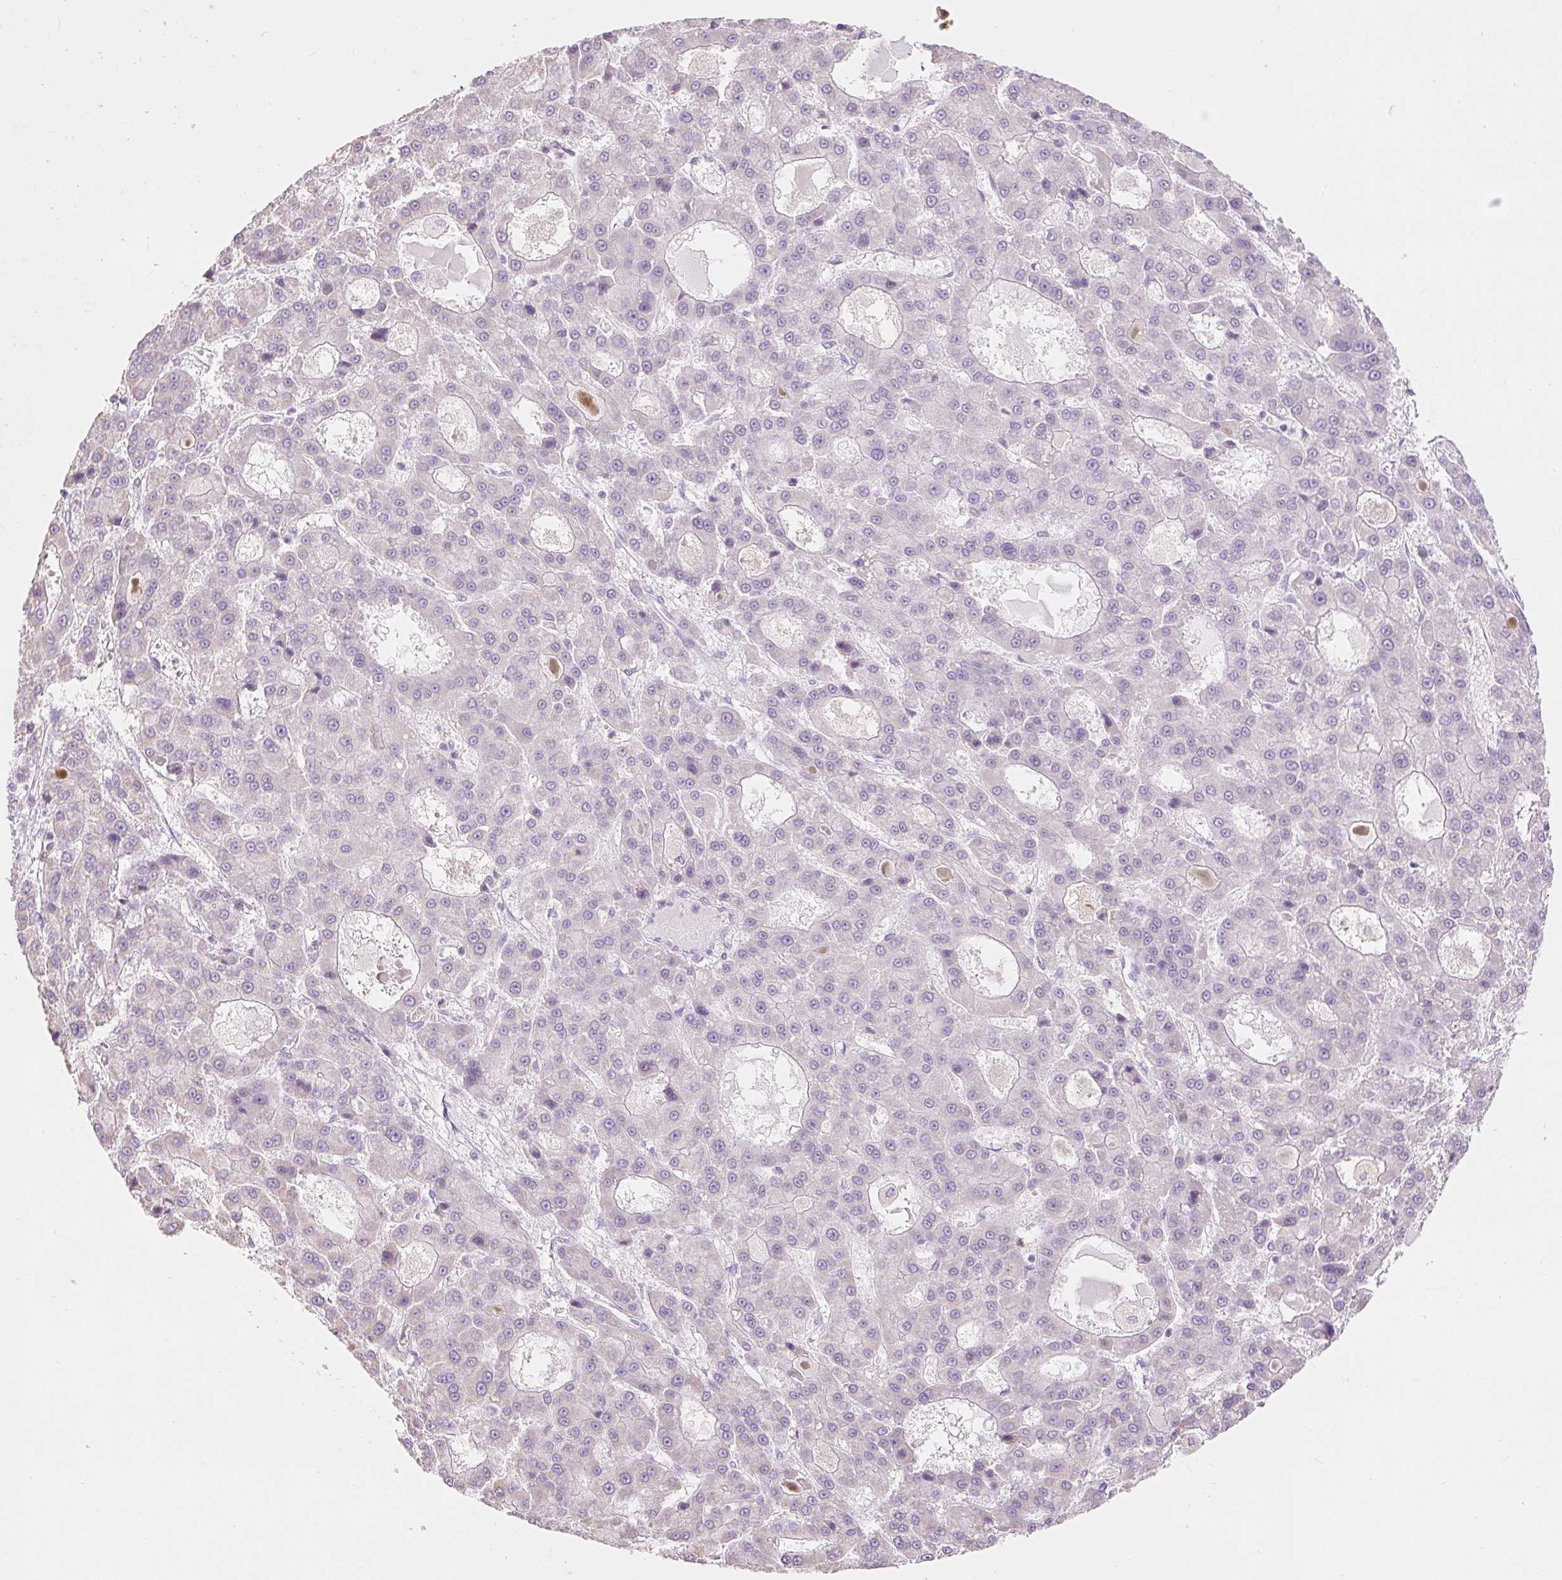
{"staining": {"intensity": "negative", "quantity": "none", "location": "none"}, "tissue": "liver cancer", "cell_type": "Tumor cells", "image_type": "cancer", "snomed": [{"axis": "morphology", "description": "Carcinoma, Hepatocellular, NOS"}, {"axis": "topography", "description": "Liver"}], "caption": "Liver hepatocellular carcinoma stained for a protein using immunohistochemistry shows no expression tumor cells.", "gene": "DHX35", "patient": {"sex": "male", "age": 70}}